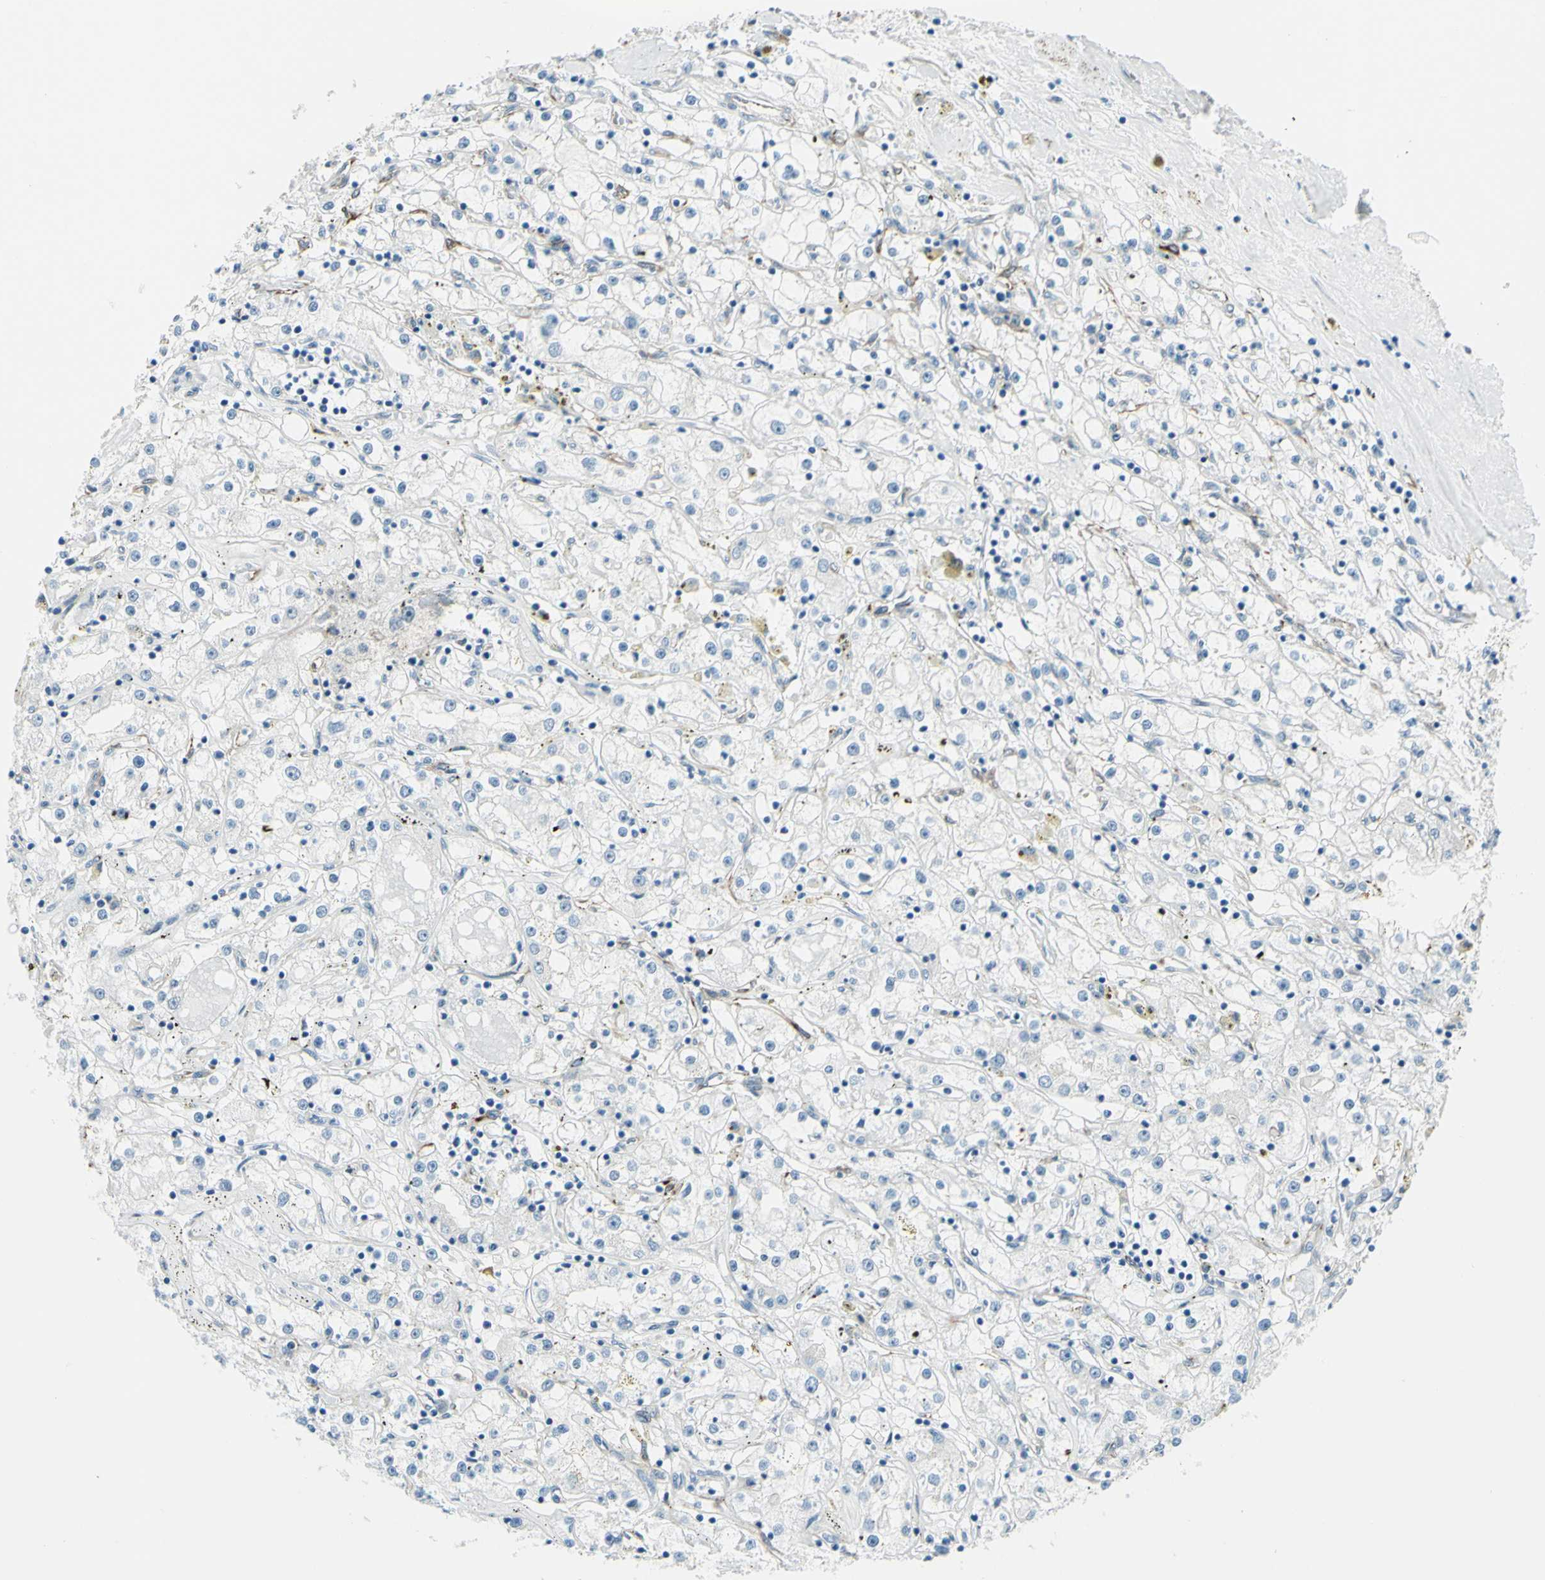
{"staining": {"intensity": "negative", "quantity": "none", "location": "none"}, "tissue": "renal cancer", "cell_type": "Tumor cells", "image_type": "cancer", "snomed": [{"axis": "morphology", "description": "Adenocarcinoma, NOS"}, {"axis": "topography", "description": "Kidney"}], "caption": "High magnification brightfield microscopy of adenocarcinoma (renal) stained with DAB (brown) and counterstained with hematoxylin (blue): tumor cells show no significant expression.", "gene": "PTH2R", "patient": {"sex": "male", "age": 56}}